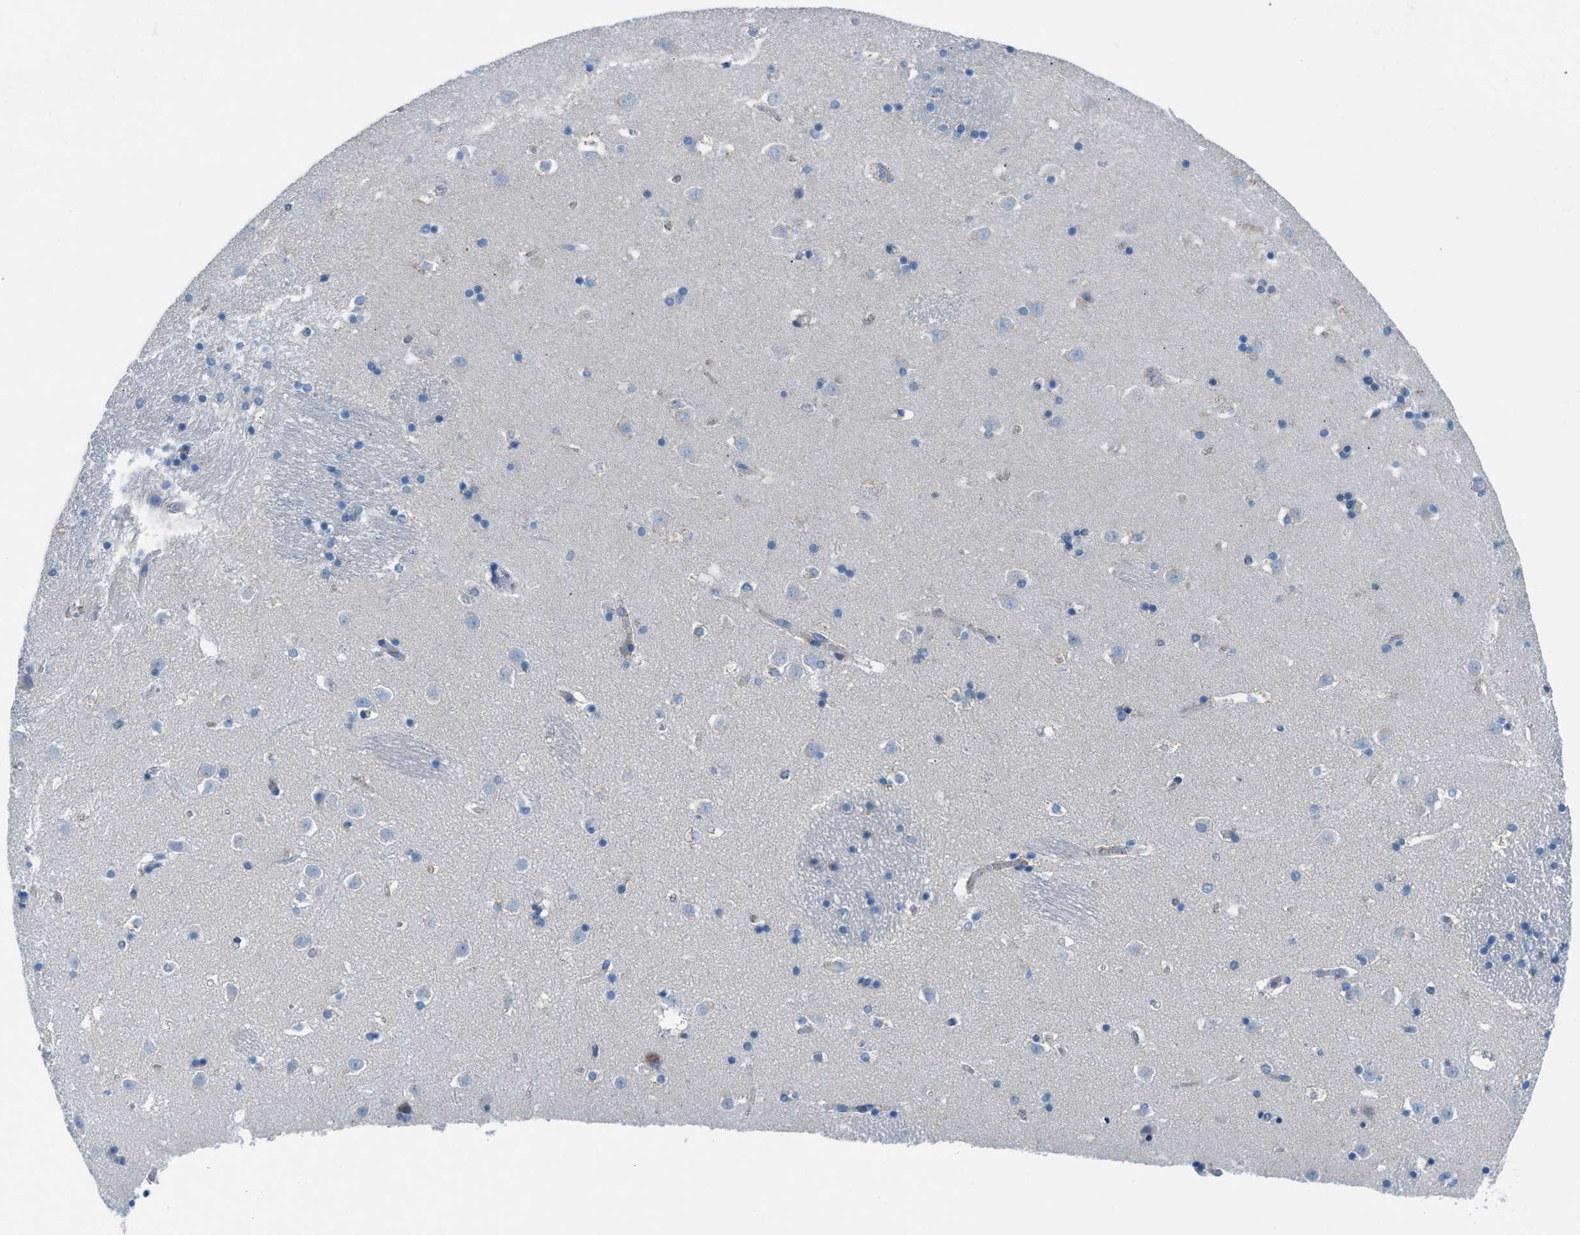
{"staining": {"intensity": "negative", "quantity": "none", "location": "none"}, "tissue": "caudate", "cell_type": "Glial cells", "image_type": "normal", "snomed": [{"axis": "morphology", "description": "Normal tissue, NOS"}, {"axis": "topography", "description": "Lateral ventricle wall"}], "caption": "Immunohistochemistry (IHC) of unremarkable caudate displays no staining in glial cells. (Stains: DAB (3,3'-diaminobenzidine) immunohistochemistry with hematoxylin counter stain, Microscopy: brightfield microscopy at high magnification).", "gene": "CD1B", "patient": {"sex": "male", "age": 45}}